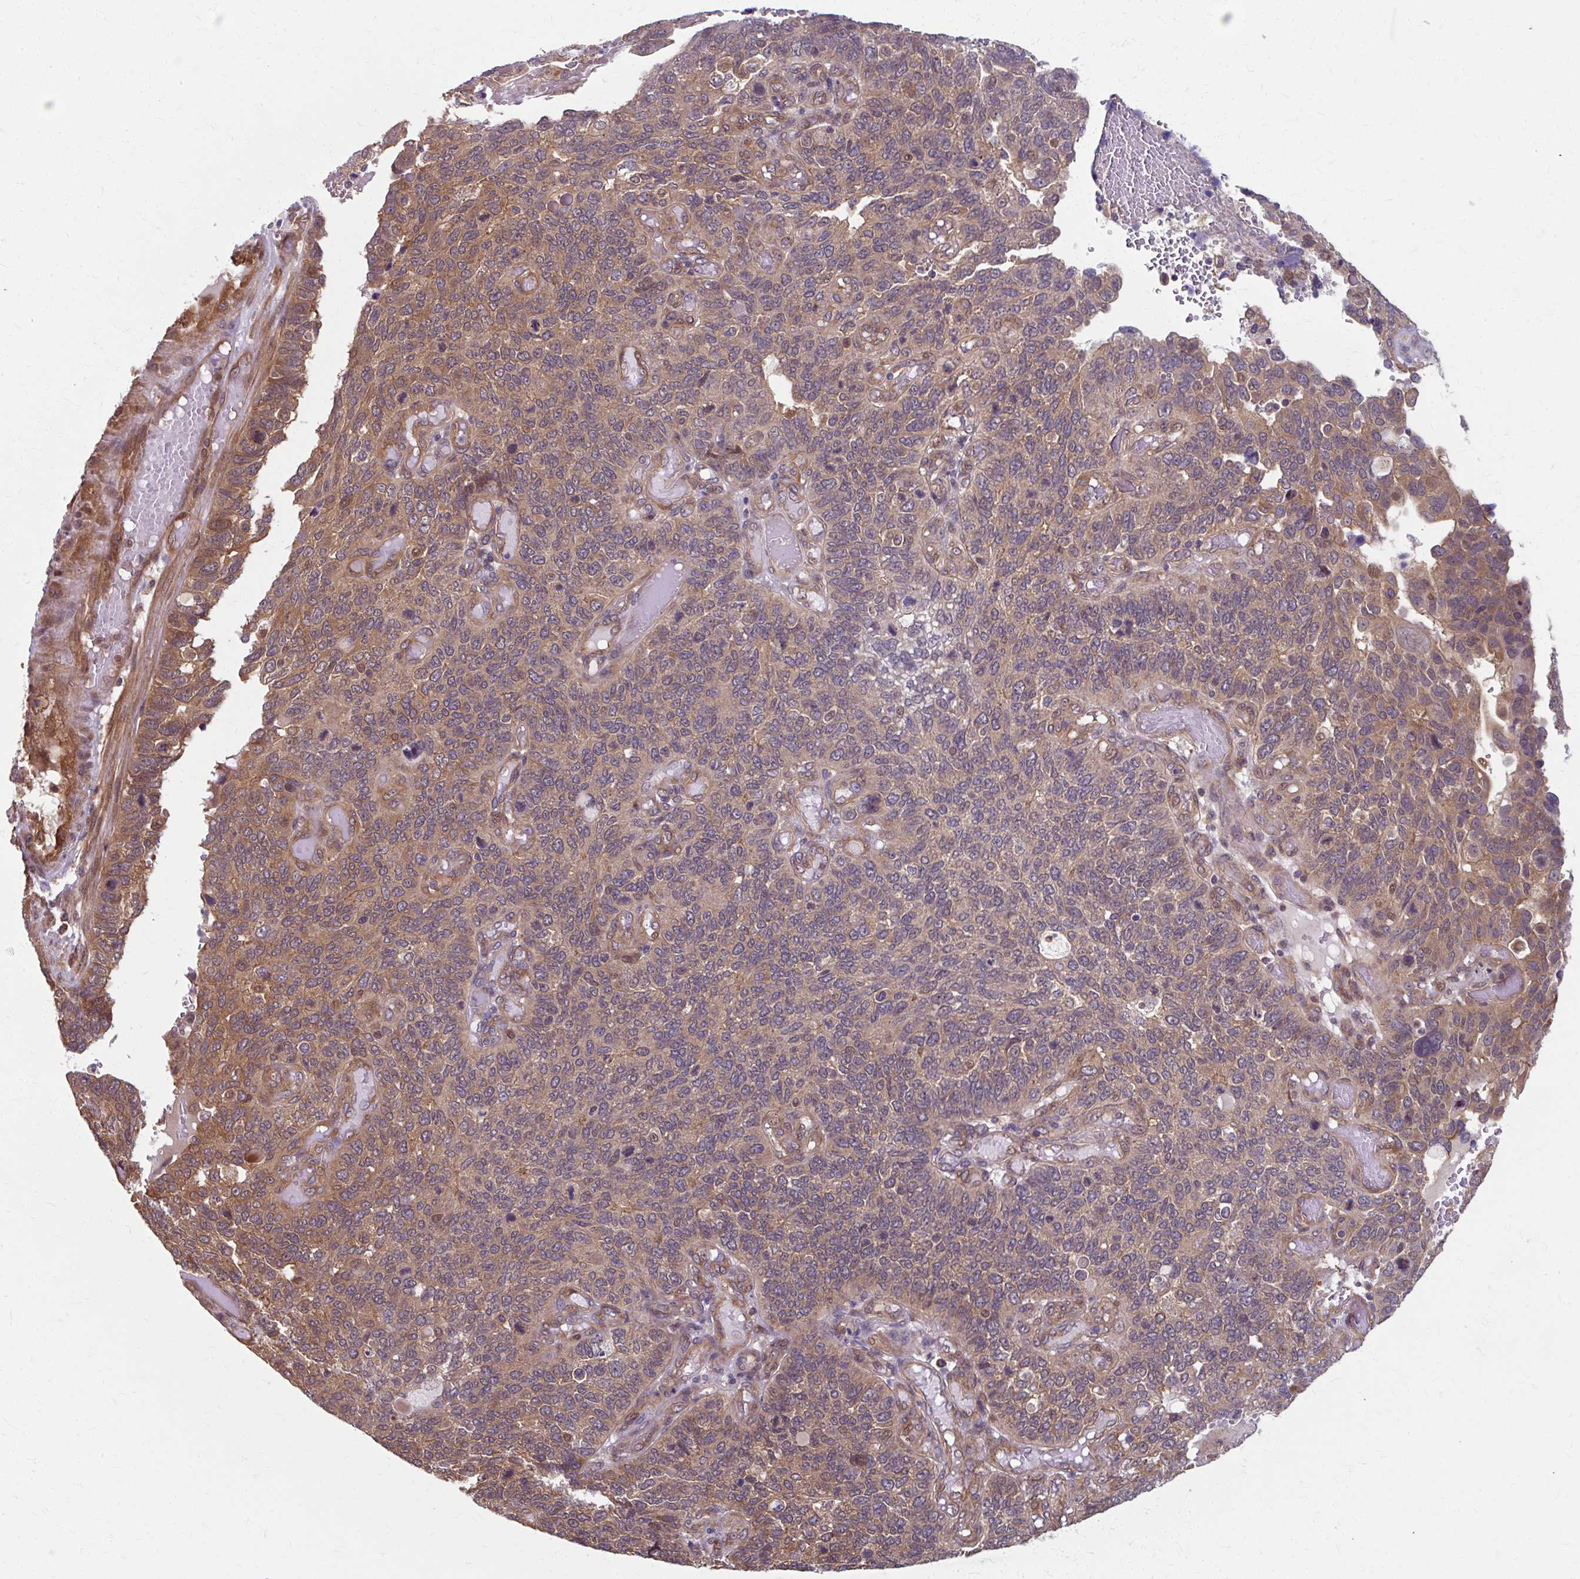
{"staining": {"intensity": "moderate", "quantity": ">75%", "location": "cytoplasmic/membranous"}, "tissue": "endometrial cancer", "cell_type": "Tumor cells", "image_type": "cancer", "snomed": [{"axis": "morphology", "description": "Adenocarcinoma, NOS"}, {"axis": "topography", "description": "Endometrium"}], "caption": "Tumor cells show medium levels of moderate cytoplasmic/membranous expression in approximately >75% of cells in human endometrial adenocarcinoma.", "gene": "ZNF555", "patient": {"sex": "female", "age": 66}}